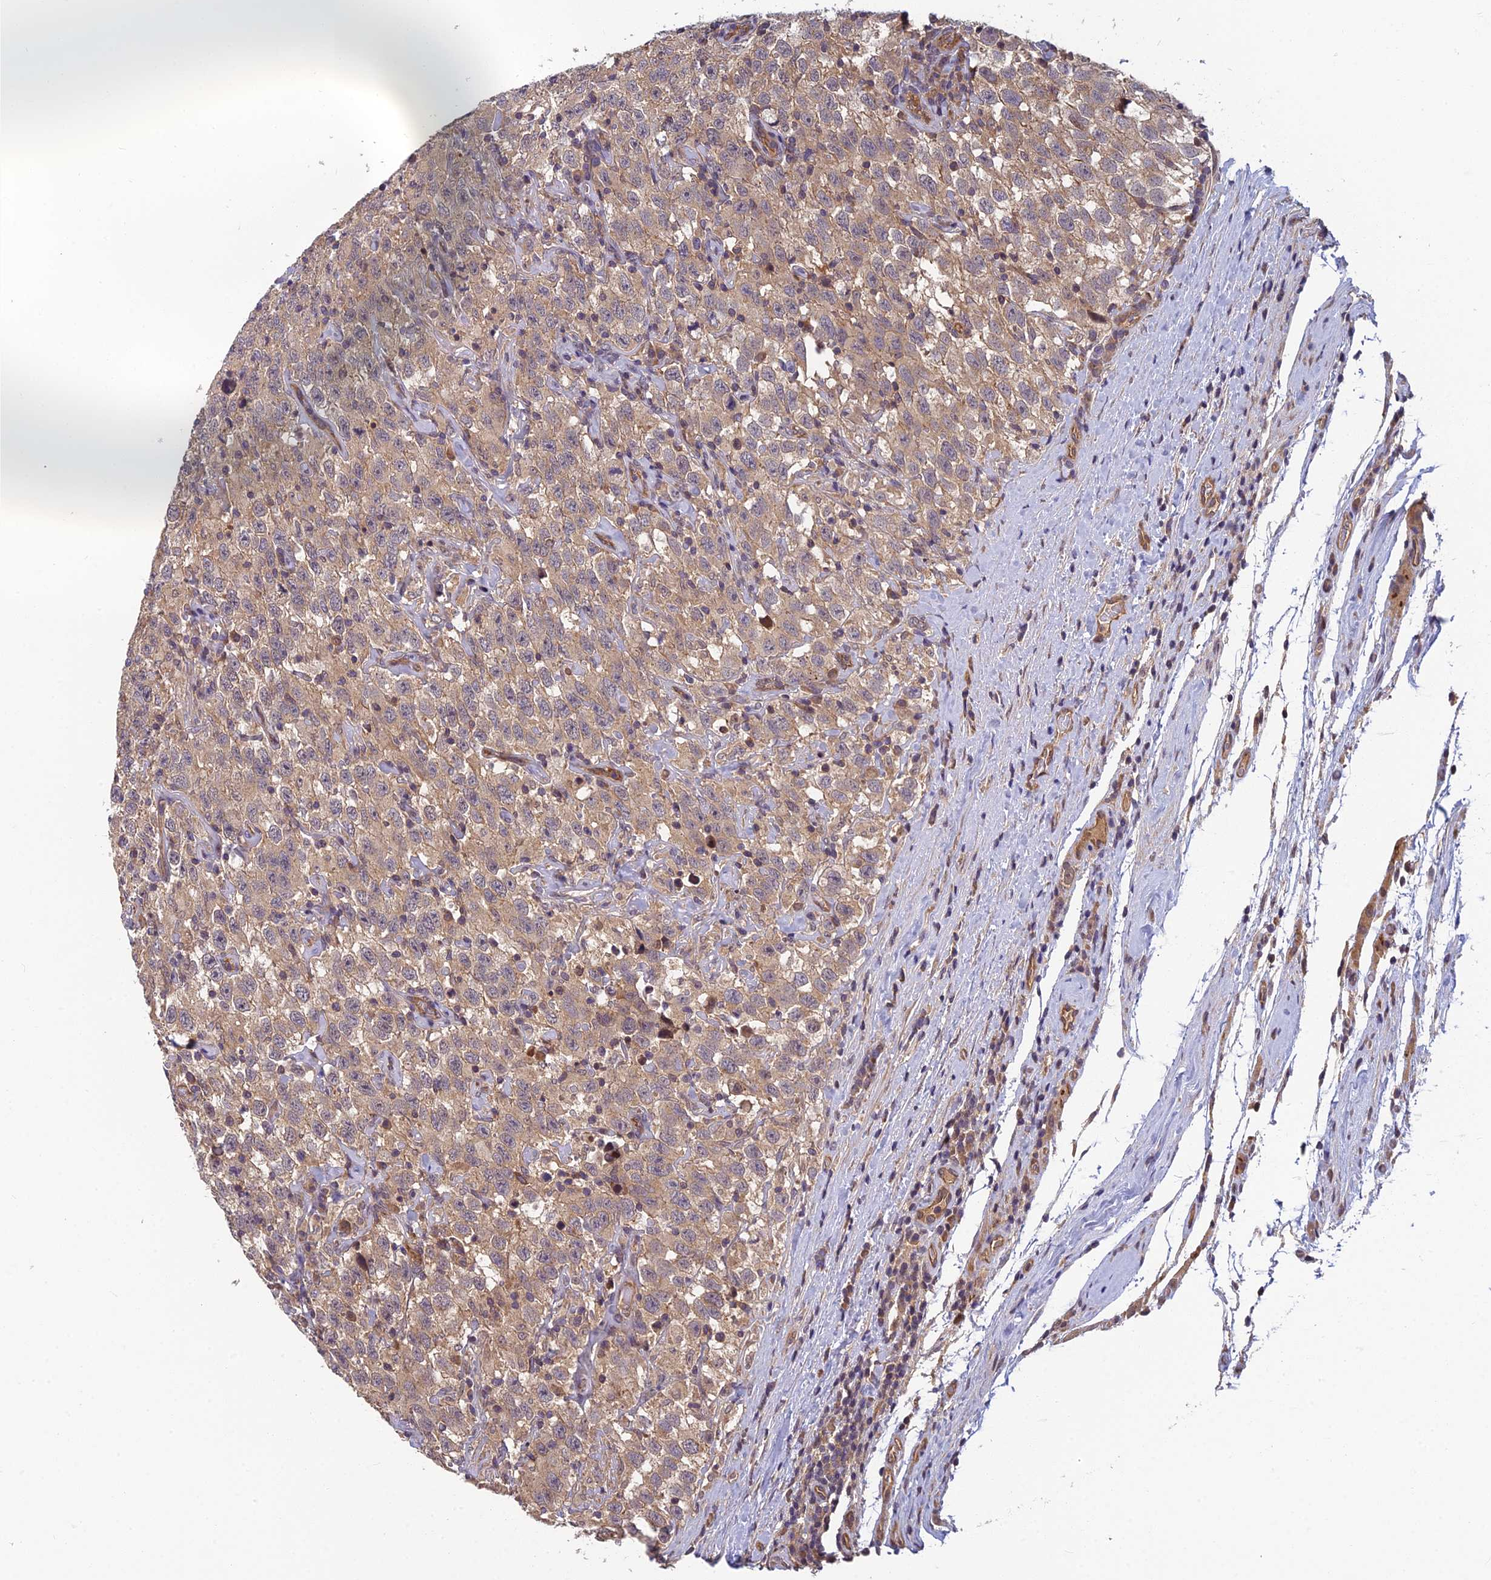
{"staining": {"intensity": "weak", "quantity": "25%-75%", "location": "cytoplasmic/membranous"}, "tissue": "testis cancer", "cell_type": "Tumor cells", "image_type": "cancer", "snomed": [{"axis": "morphology", "description": "Seminoma, NOS"}, {"axis": "topography", "description": "Testis"}], "caption": "Testis cancer (seminoma) stained with a protein marker displays weak staining in tumor cells.", "gene": "PIKFYVE", "patient": {"sex": "male", "age": 41}}